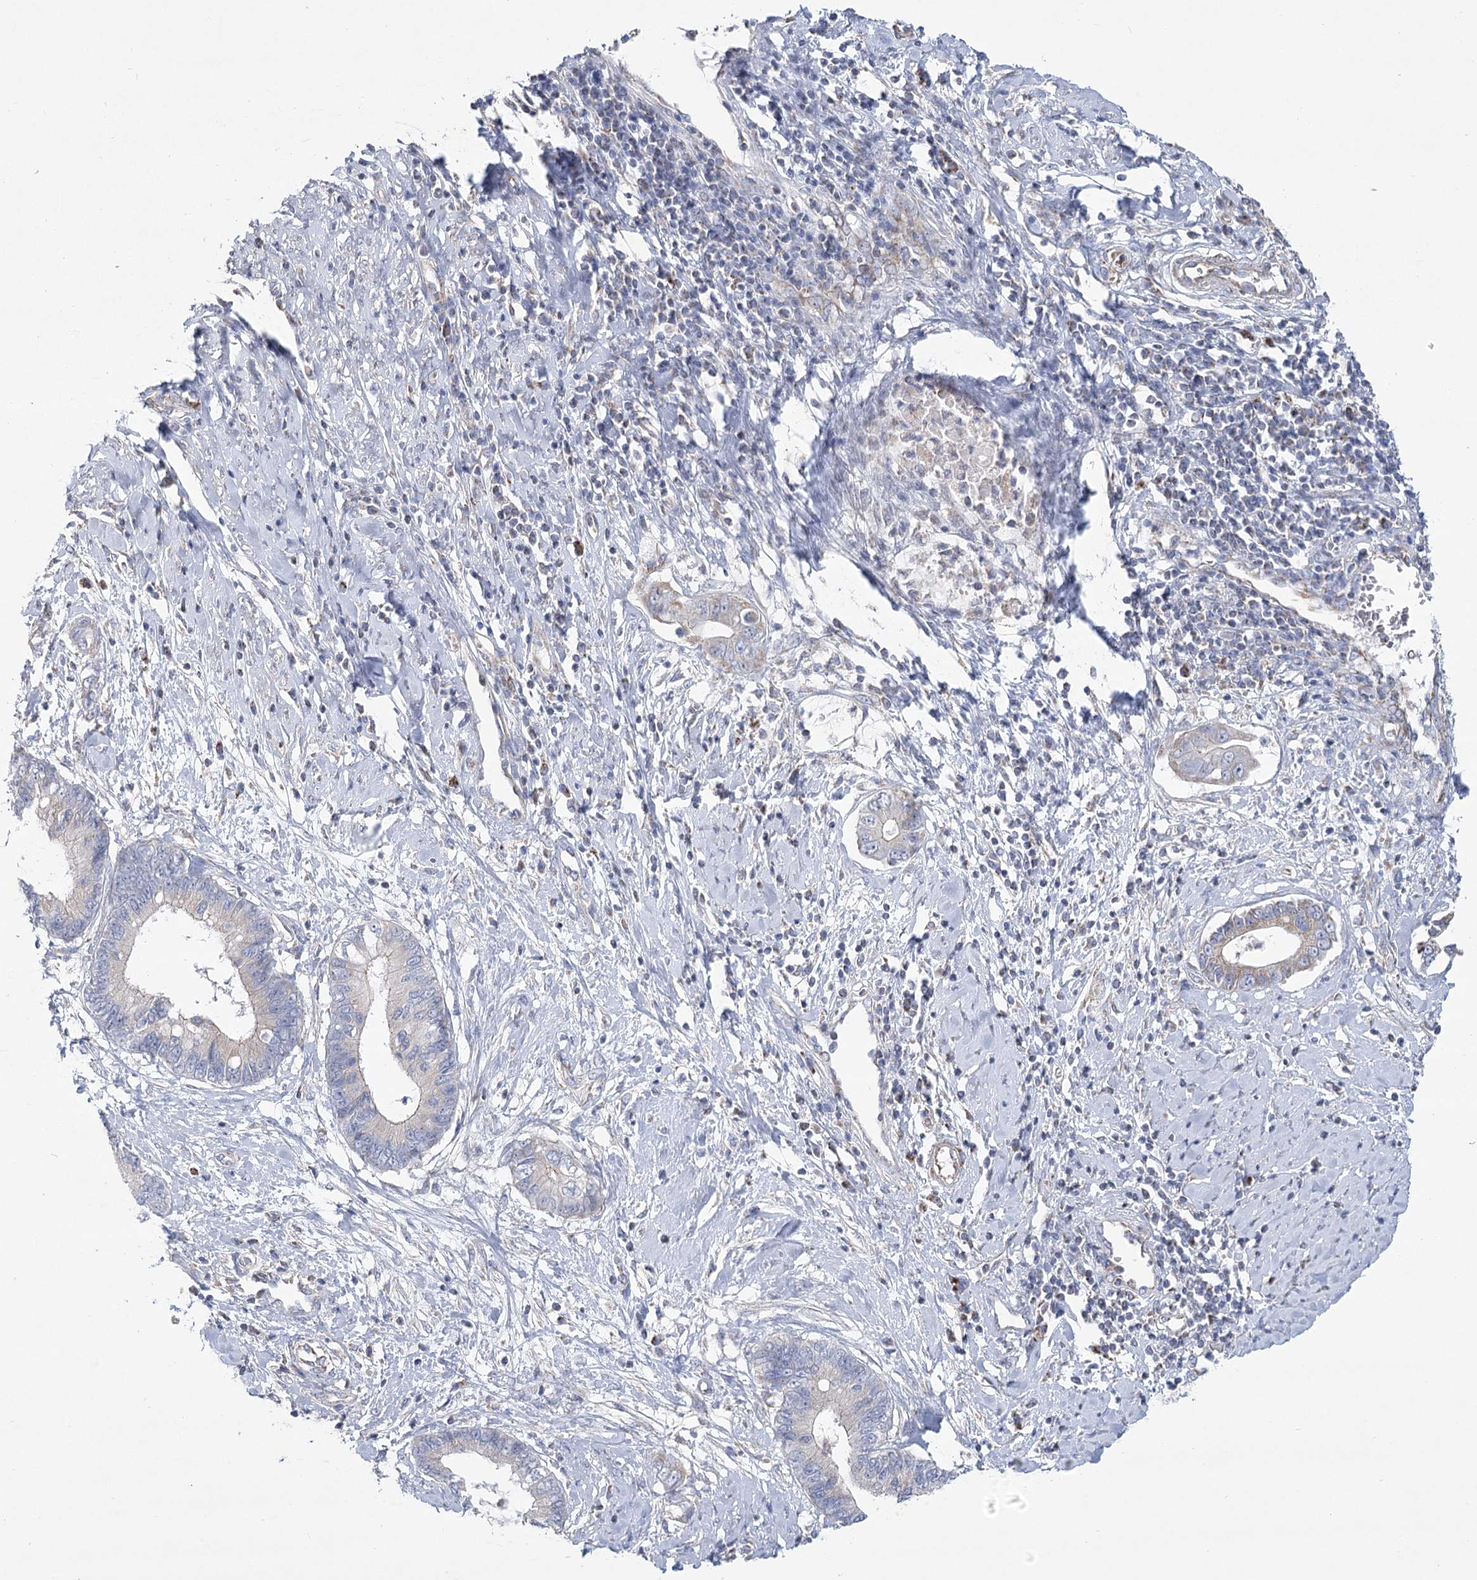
{"staining": {"intensity": "negative", "quantity": "none", "location": "none"}, "tissue": "cervical cancer", "cell_type": "Tumor cells", "image_type": "cancer", "snomed": [{"axis": "morphology", "description": "Adenocarcinoma, NOS"}, {"axis": "topography", "description": "Cervix"}], "caption": "A histopathology image of human cervical adenocarcinoma is negative for staining in tumor cells.", "gene": "SNX7", "patient": {"sex": "female", "age": 44}}